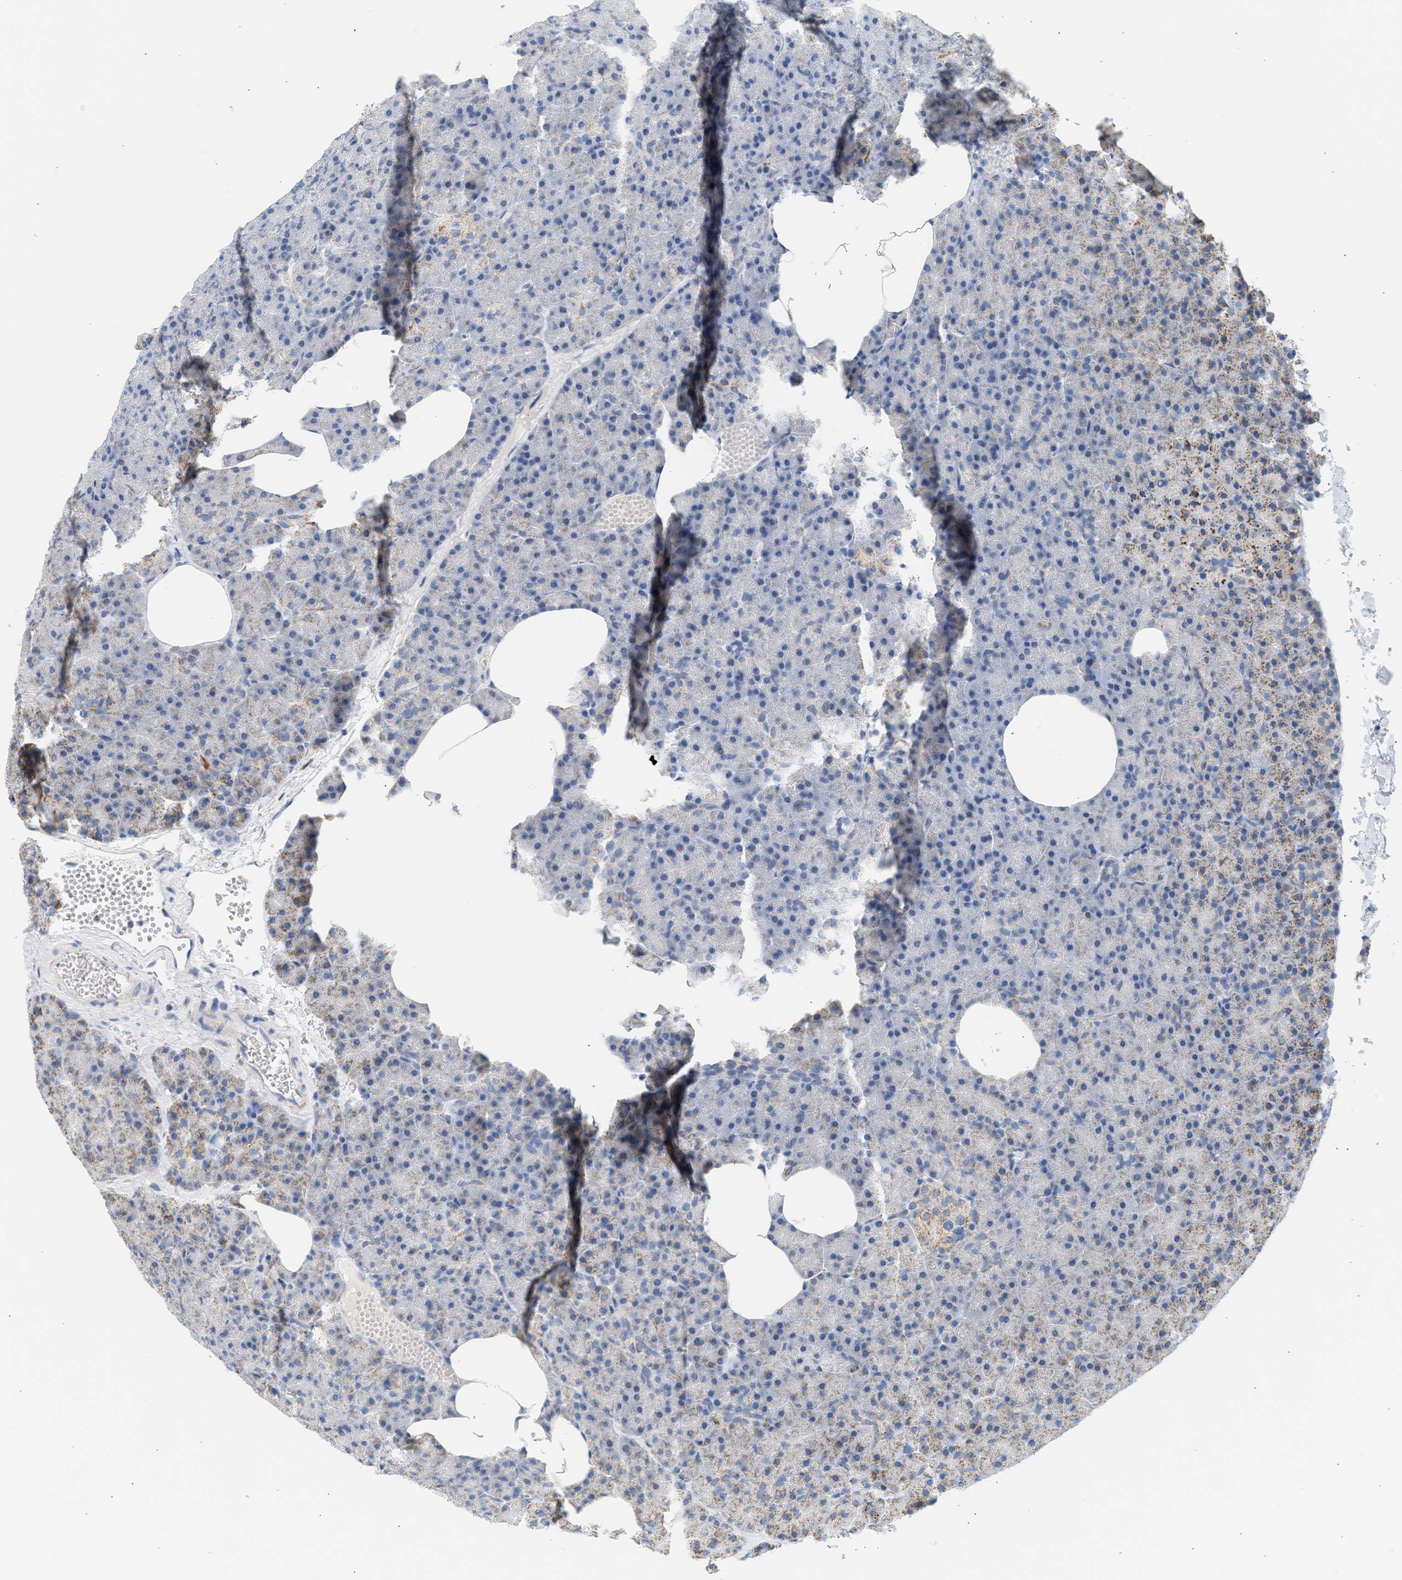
{"staining": {"intensity": "strong", "quantity": "<25%", "location": "cytoplasmic/membranous"}, "tissue": "pancreas", "cell_type": "Exocrine glandular cells", "image_type": "normal", "snomed": [{"axis": "morphology", "description": "Normal tissue, NOS"}, {"axis": "morphology", "description": "Carcinoid, malignant, NOS"}, {"axis": "topography", "description": "Pancreas"}], "caption": "High-magnification brightfield microscopy of benign pancreas stained with DAB (brown) and counterstained with hematoxylin (blue). exocrine glandular cells exhibit strong cytoplasmic/membranous positivity is appreciated in approximately<25% of cells. The protein is stained brown, and the nuclei are stained in blue (DAB IHC with brightfield microscopy, high magnification).", "gene": "GRPEL2", "patient": {"sex": "female", "age": 35}}